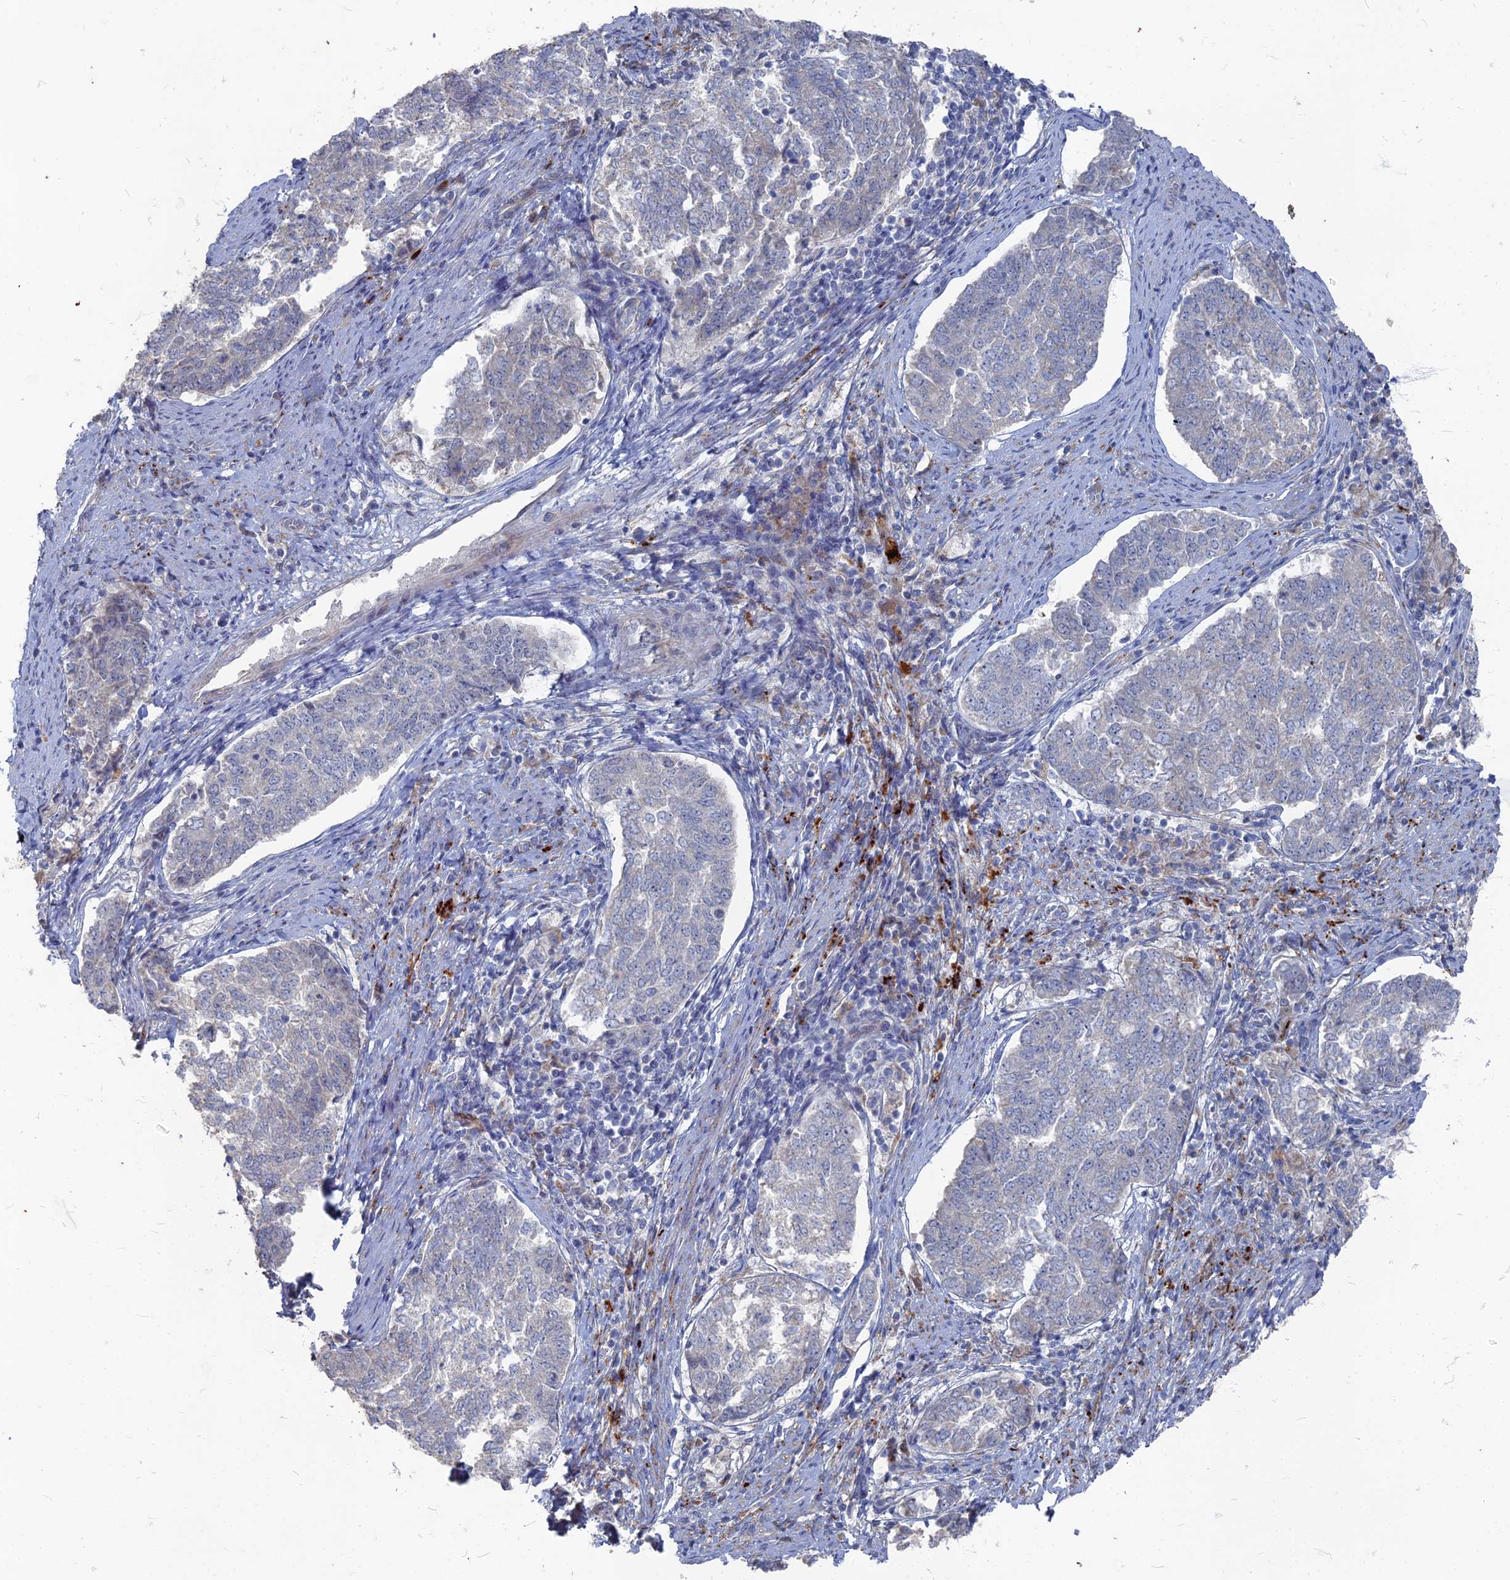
{"staining": {"intensity": "negative", "quantity": "none", "location": "none"}, "tissue": "endometrial cancer", "cell_type": "Tumor cells", "image_type": "cancer", "snomed": [{"axis": "morphology", "description": "Adenocarcinoma, NOS"}, {"axis": "topography", "description": "Endometrium"}], "caption": "This is a image of immunohistochemistry staining of adenocarcinoma (endometrial), which shows no staining in tumor cells. (IHC, brightfield microscopy, high magnification).", "gene": "TMEM128", "patient": {"sex": "female", "age": 80}}